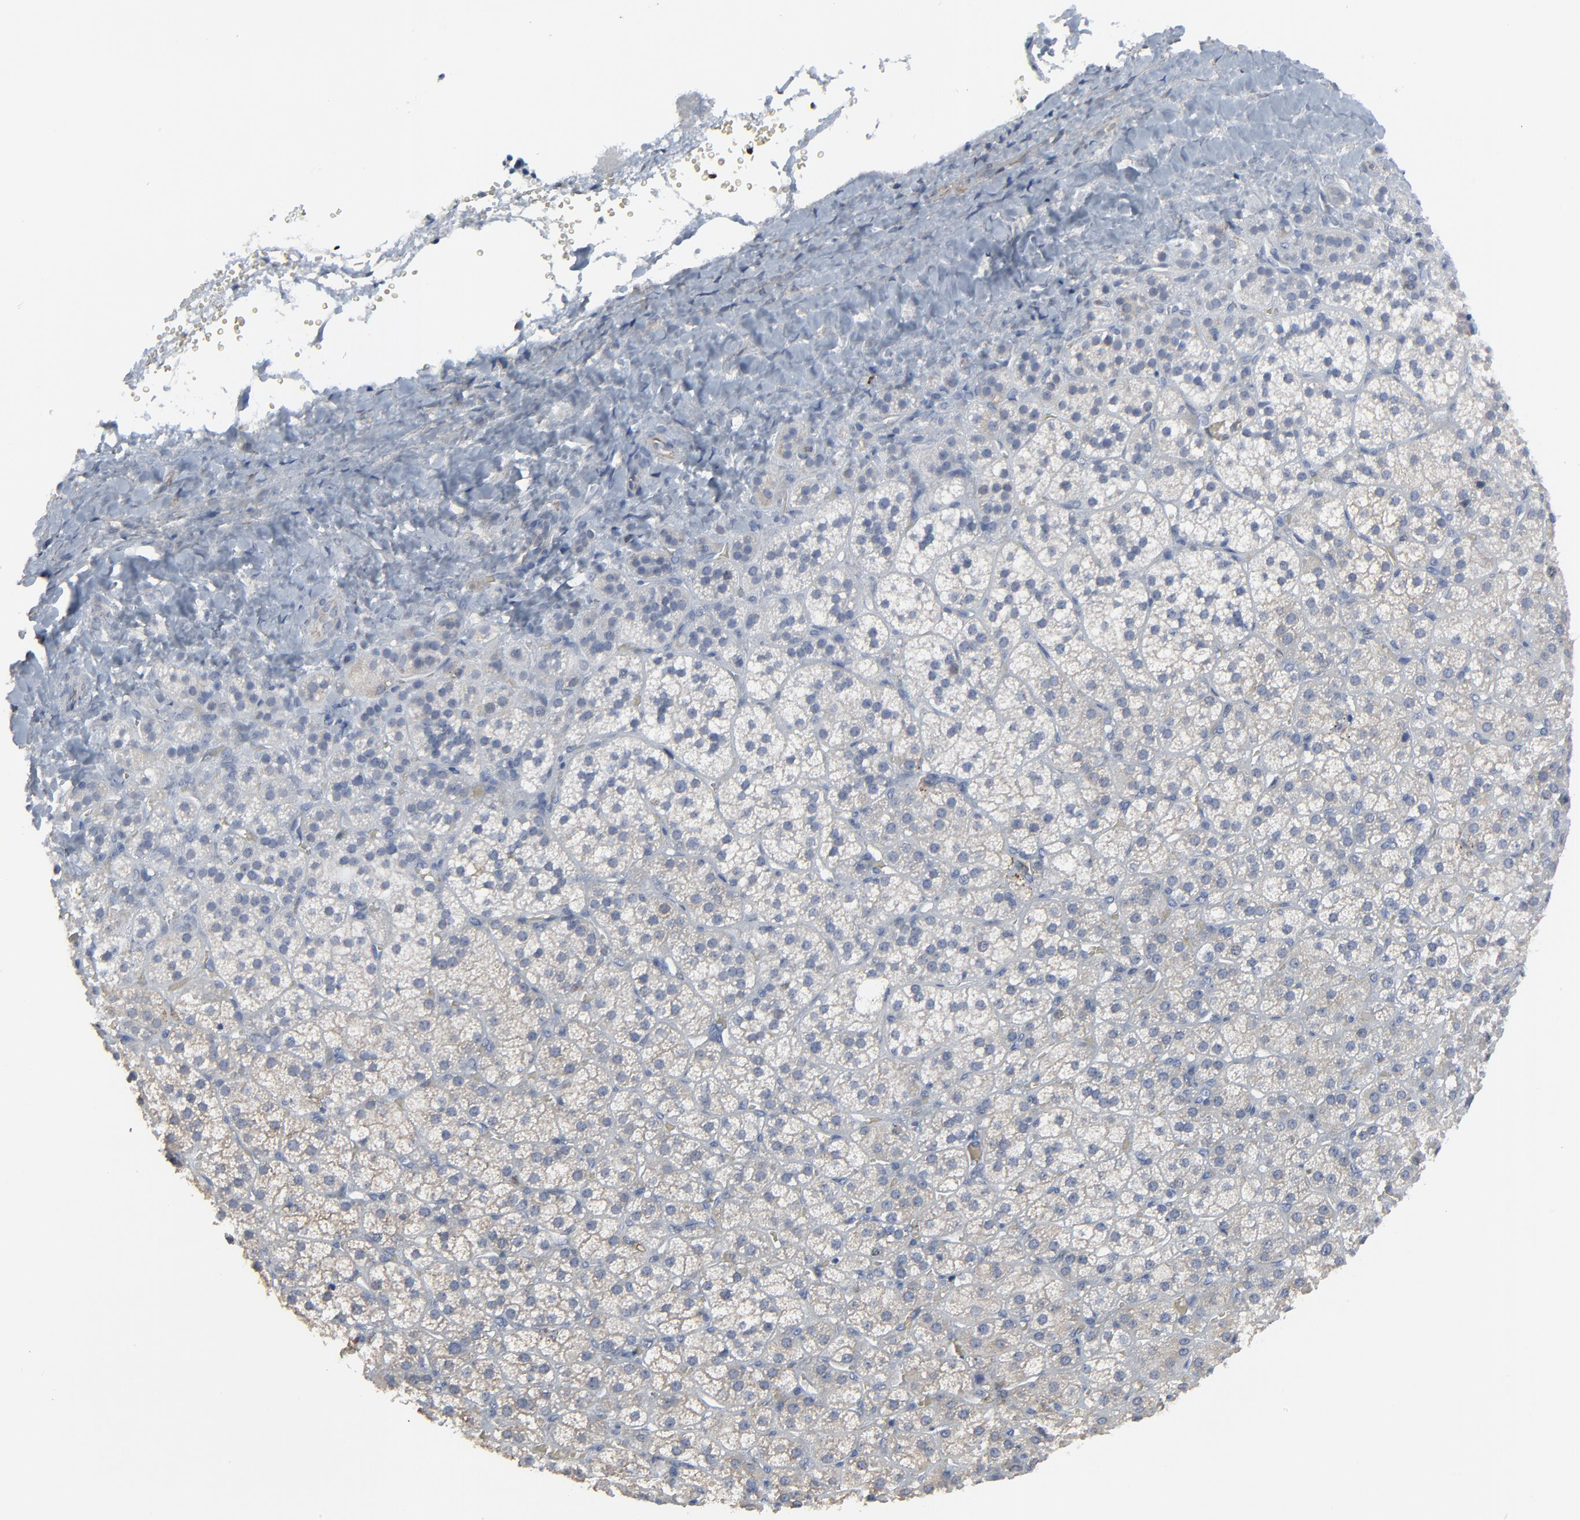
{"staining": {"intensity": "weak", "quantity": "<25%", "location": "cytoplasmic/membranous"}, "tissue": "adrenal gland", "cell_type": "Glandular cells", "image_type": "normal", "snomed": [{"axis": "morphology", "description": "Normal tissue, NOS"}, {"axis": "topography", "description": "Adrenal gland"}], "caption": "An IHC photomicrograph of benign adrenal gland is shown. There is no staining in glandular cells of adrenal gland.", "gene": "BIRC3", "patient": {"sex": "female", "age": 71}}